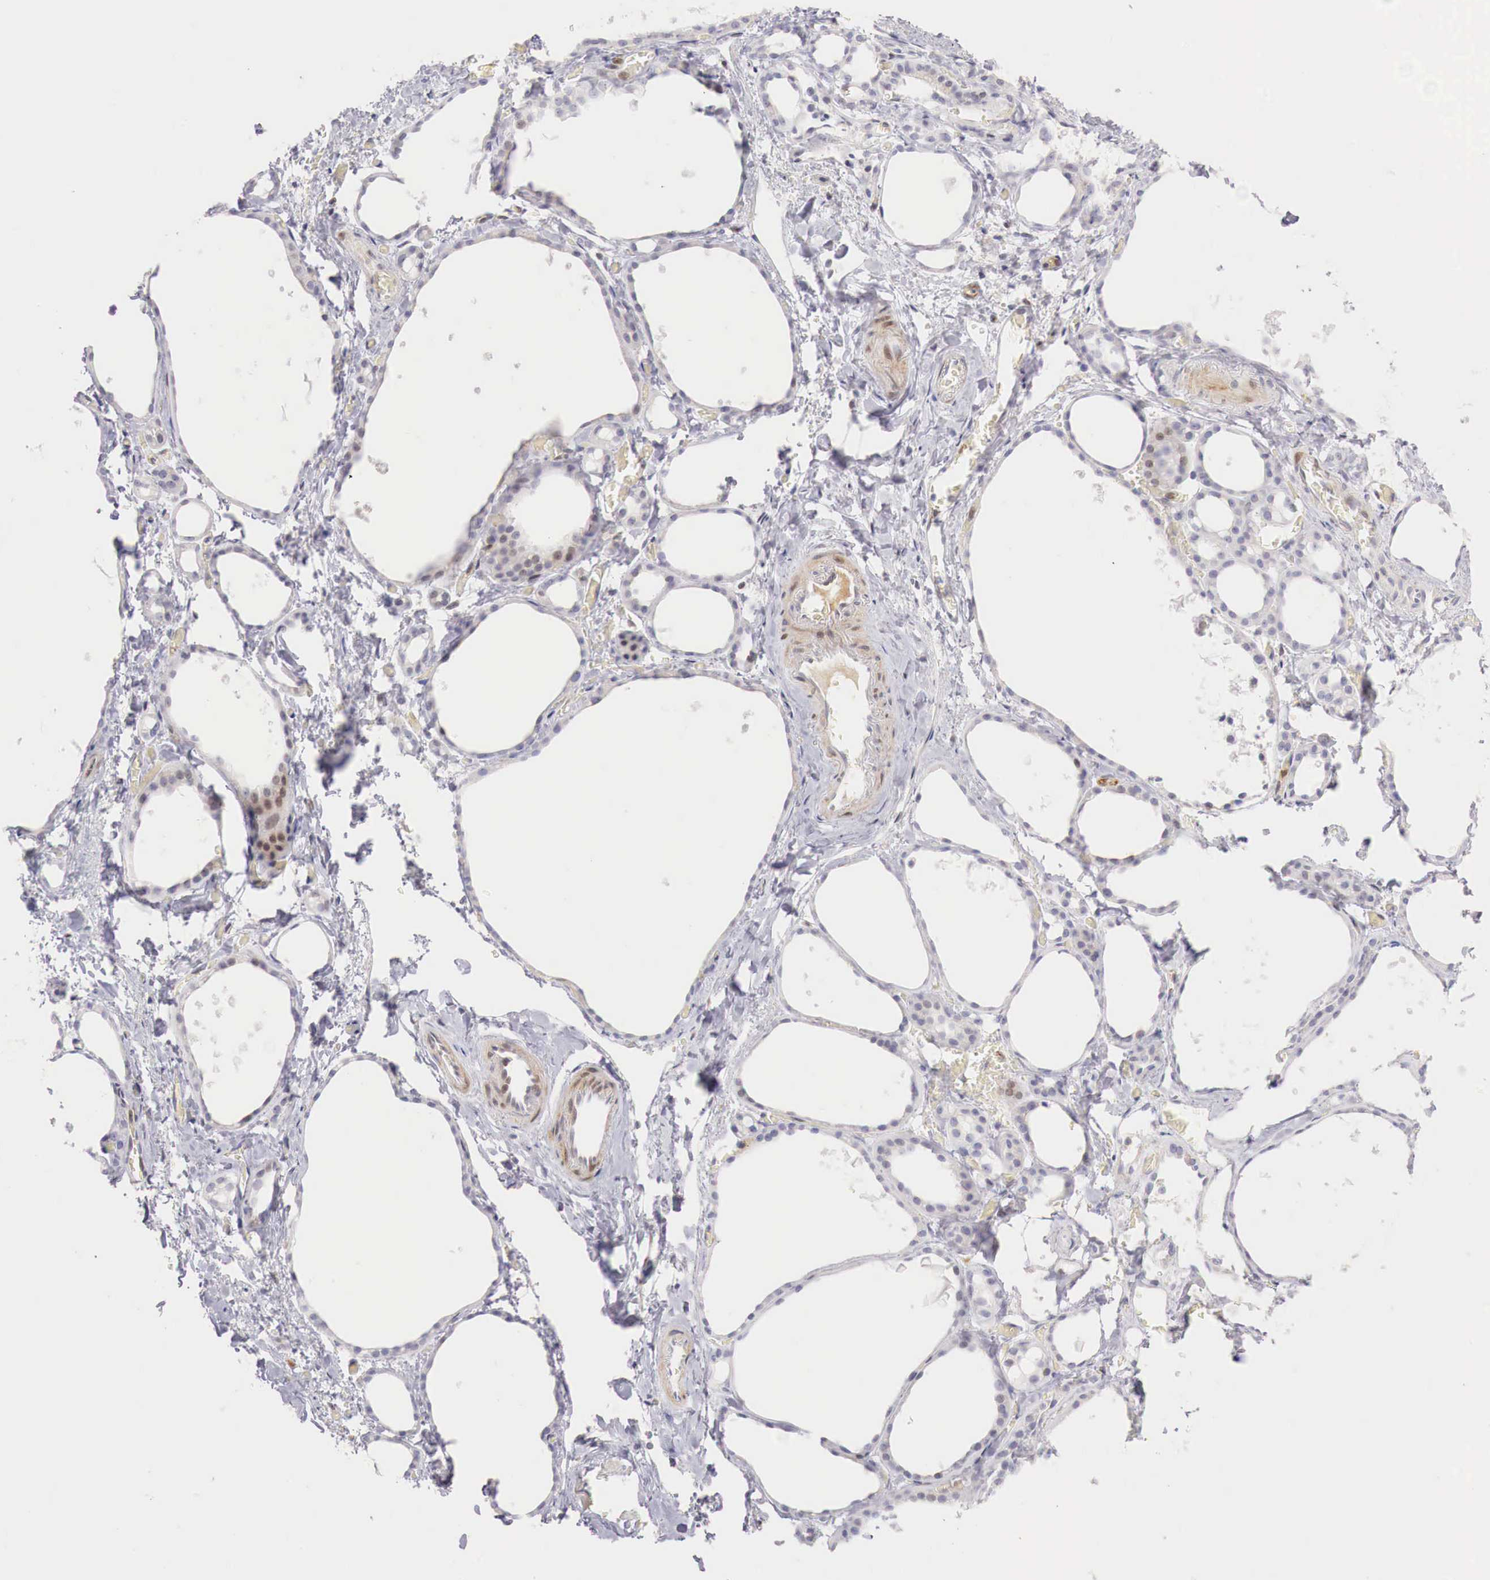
{"staining": {"intensity": "weak", "quantity": "<25%", "location": "nuclear"}, "tissue": "thyroid gland", "cell_type": "Glandular cells", "image_type": "normal", "snomed": [{"axis": "morphology", "description": "Normal tissue, NOS"}, {"axis": "topography", "description": "Thyroid gland"}], "caption": "This is an immunohistochemistry micrograph of normal human thyroid gland. There is no staining in glandular cells.", "gene": "CLCN5", "patient": {"sex": "male", "age": 76}}